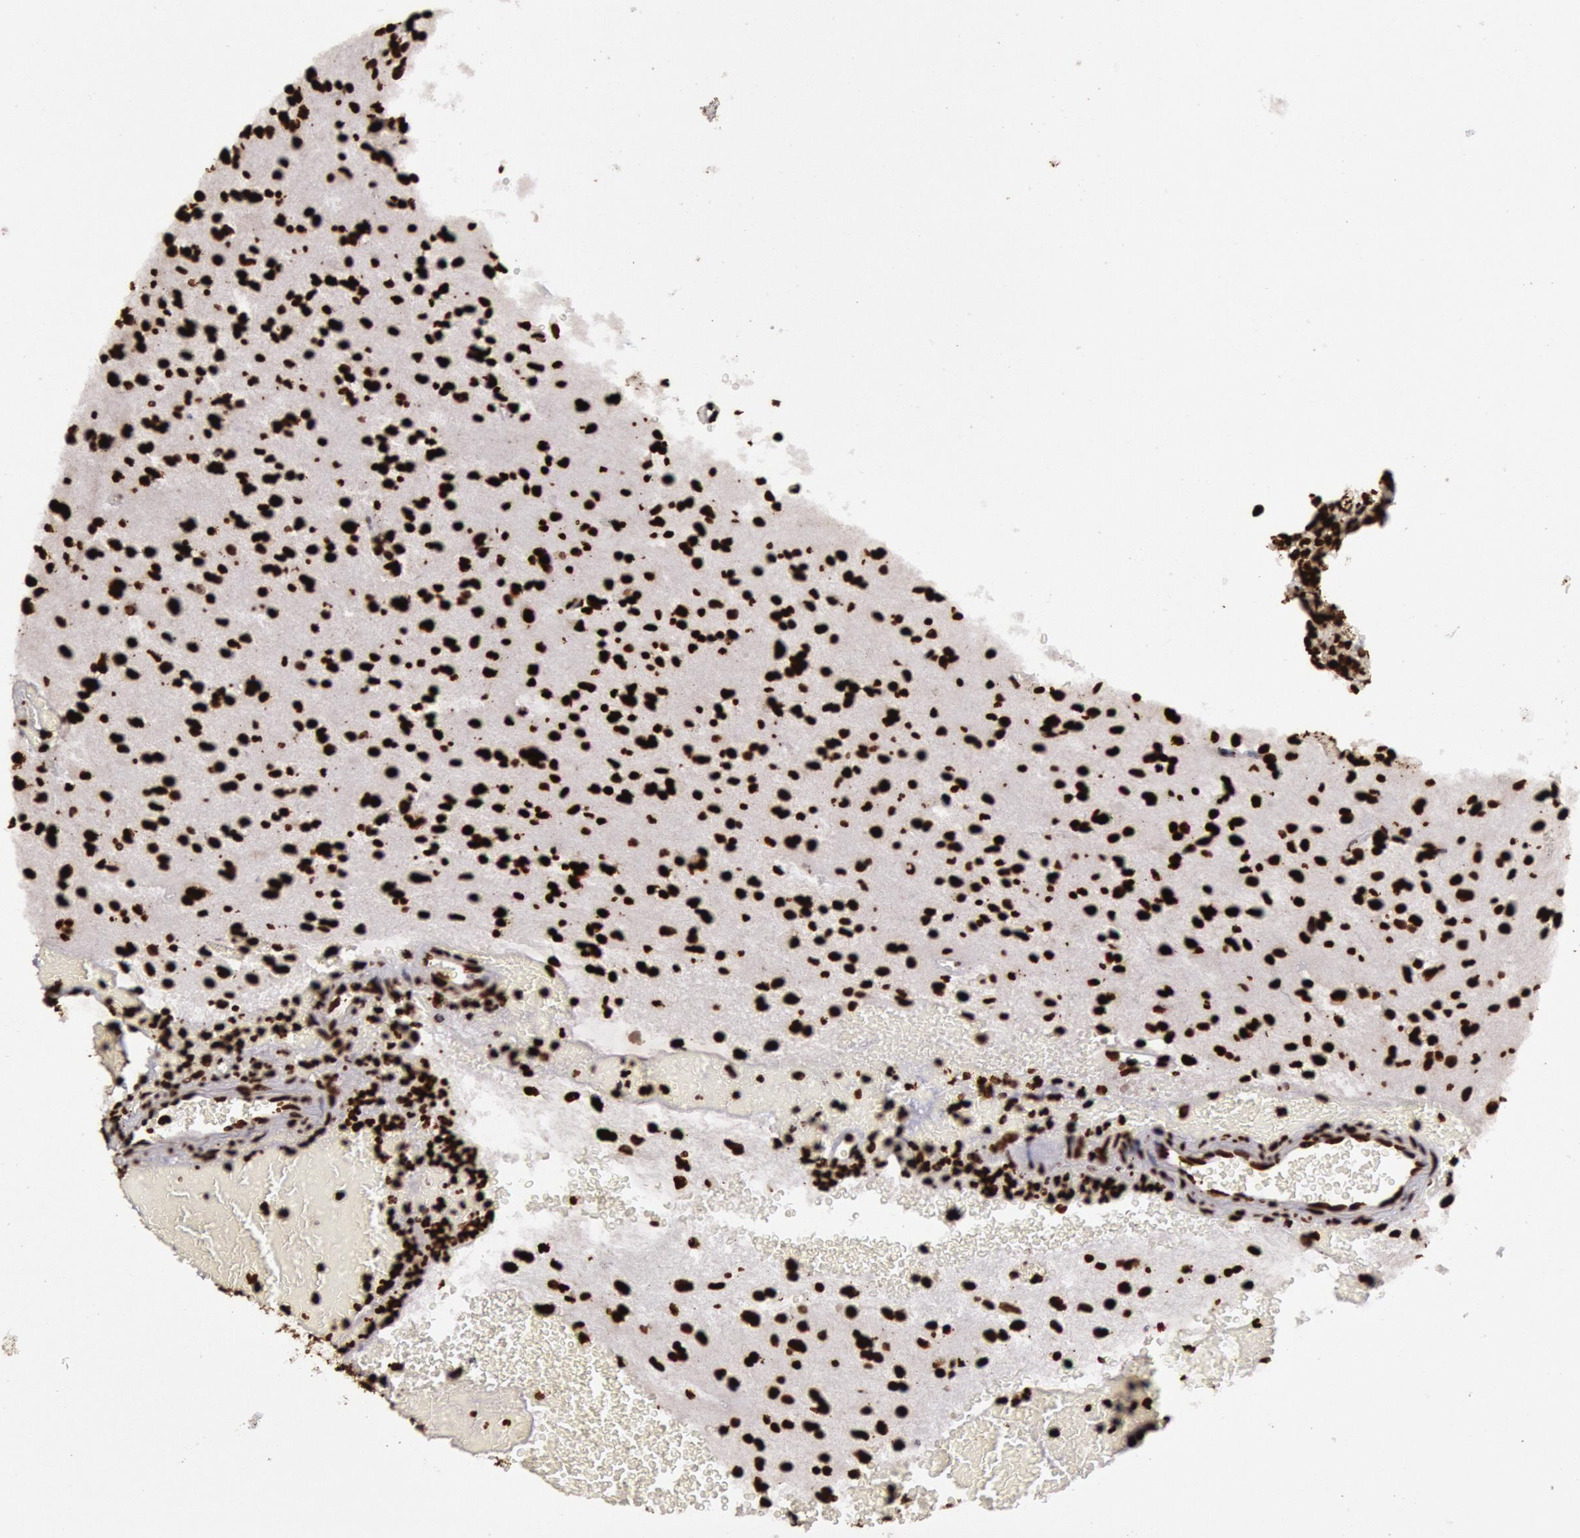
{"staining": {"intensity": "strong", "quantity": ">75%", "location": "nuclear"}, "tissue": "glioma", "cell_type": "Tumor cells", "image_type": "cancer", "snomed": [{"axis": "morphology", "description": "Glioma, malignant, Low grade"}, {"axis": "topography", "description": "Brain"}], "caption": "A histopathology image of human glioma stained for a protein reveals strong nuclear brown staining in tumor cells.", "gene": "H3-4", "patient": {"sex": "female", "age": 46}}